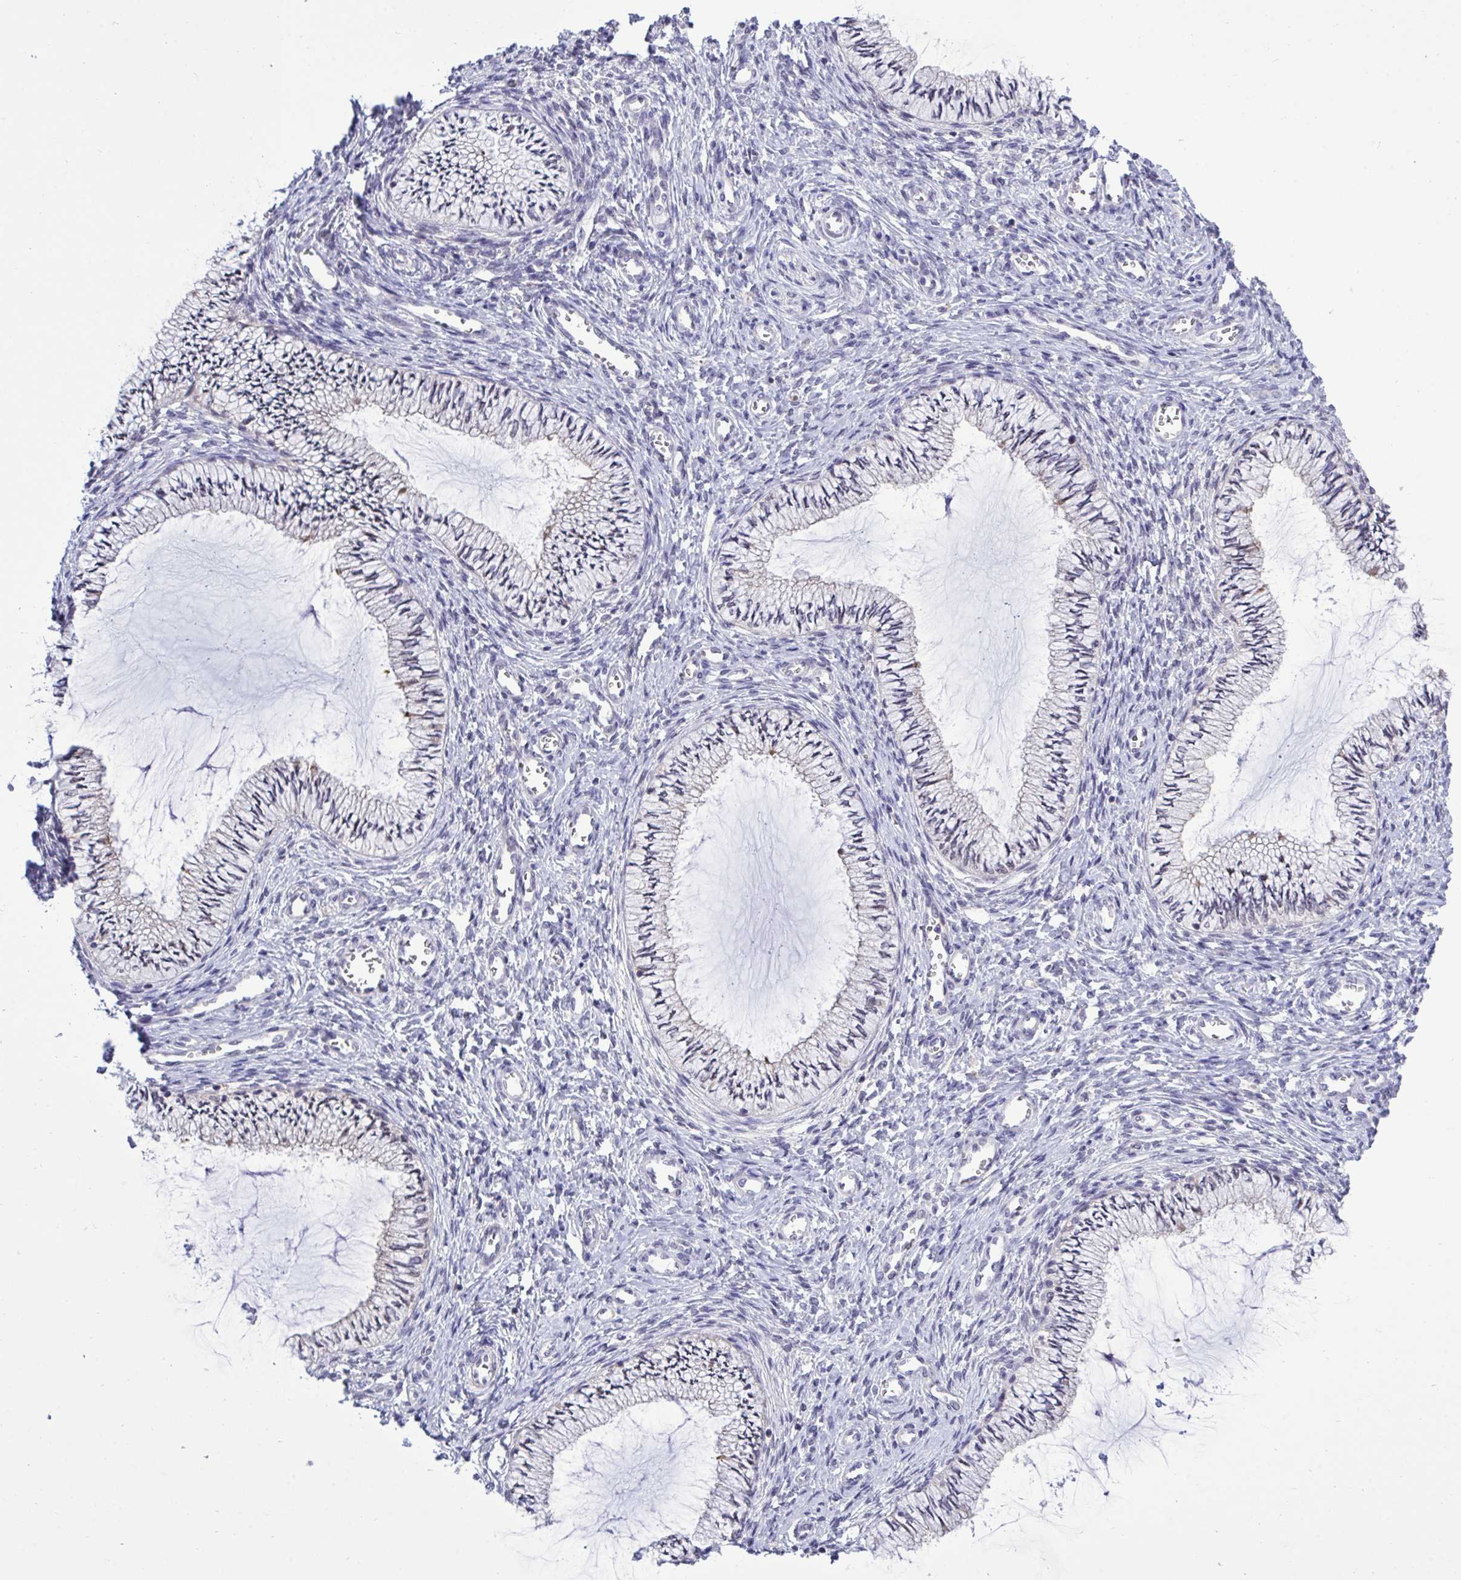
{"staining": {"intensity": "weak", "quantity": "<25%", "location": "nuclear"}, "tissue": "cervix", "cell_type": "Glandular cells", "image_type": "normal", "snomed": [{"axis": "morphology", "description": "Normal tissue, NOS"}, {"axis": "topography", "description": "Cervix"}], "caption": "Immunohistochemistry of unremarkable human cervix shows no staining in glandular cells. (Brightfield microscopy of DAB (3,3'-diaminobenzidine) immunohistochemistry (IHC) at high magnification).", "gene": "ZNF444", "patient": {"sex": "female", "age": 24}}